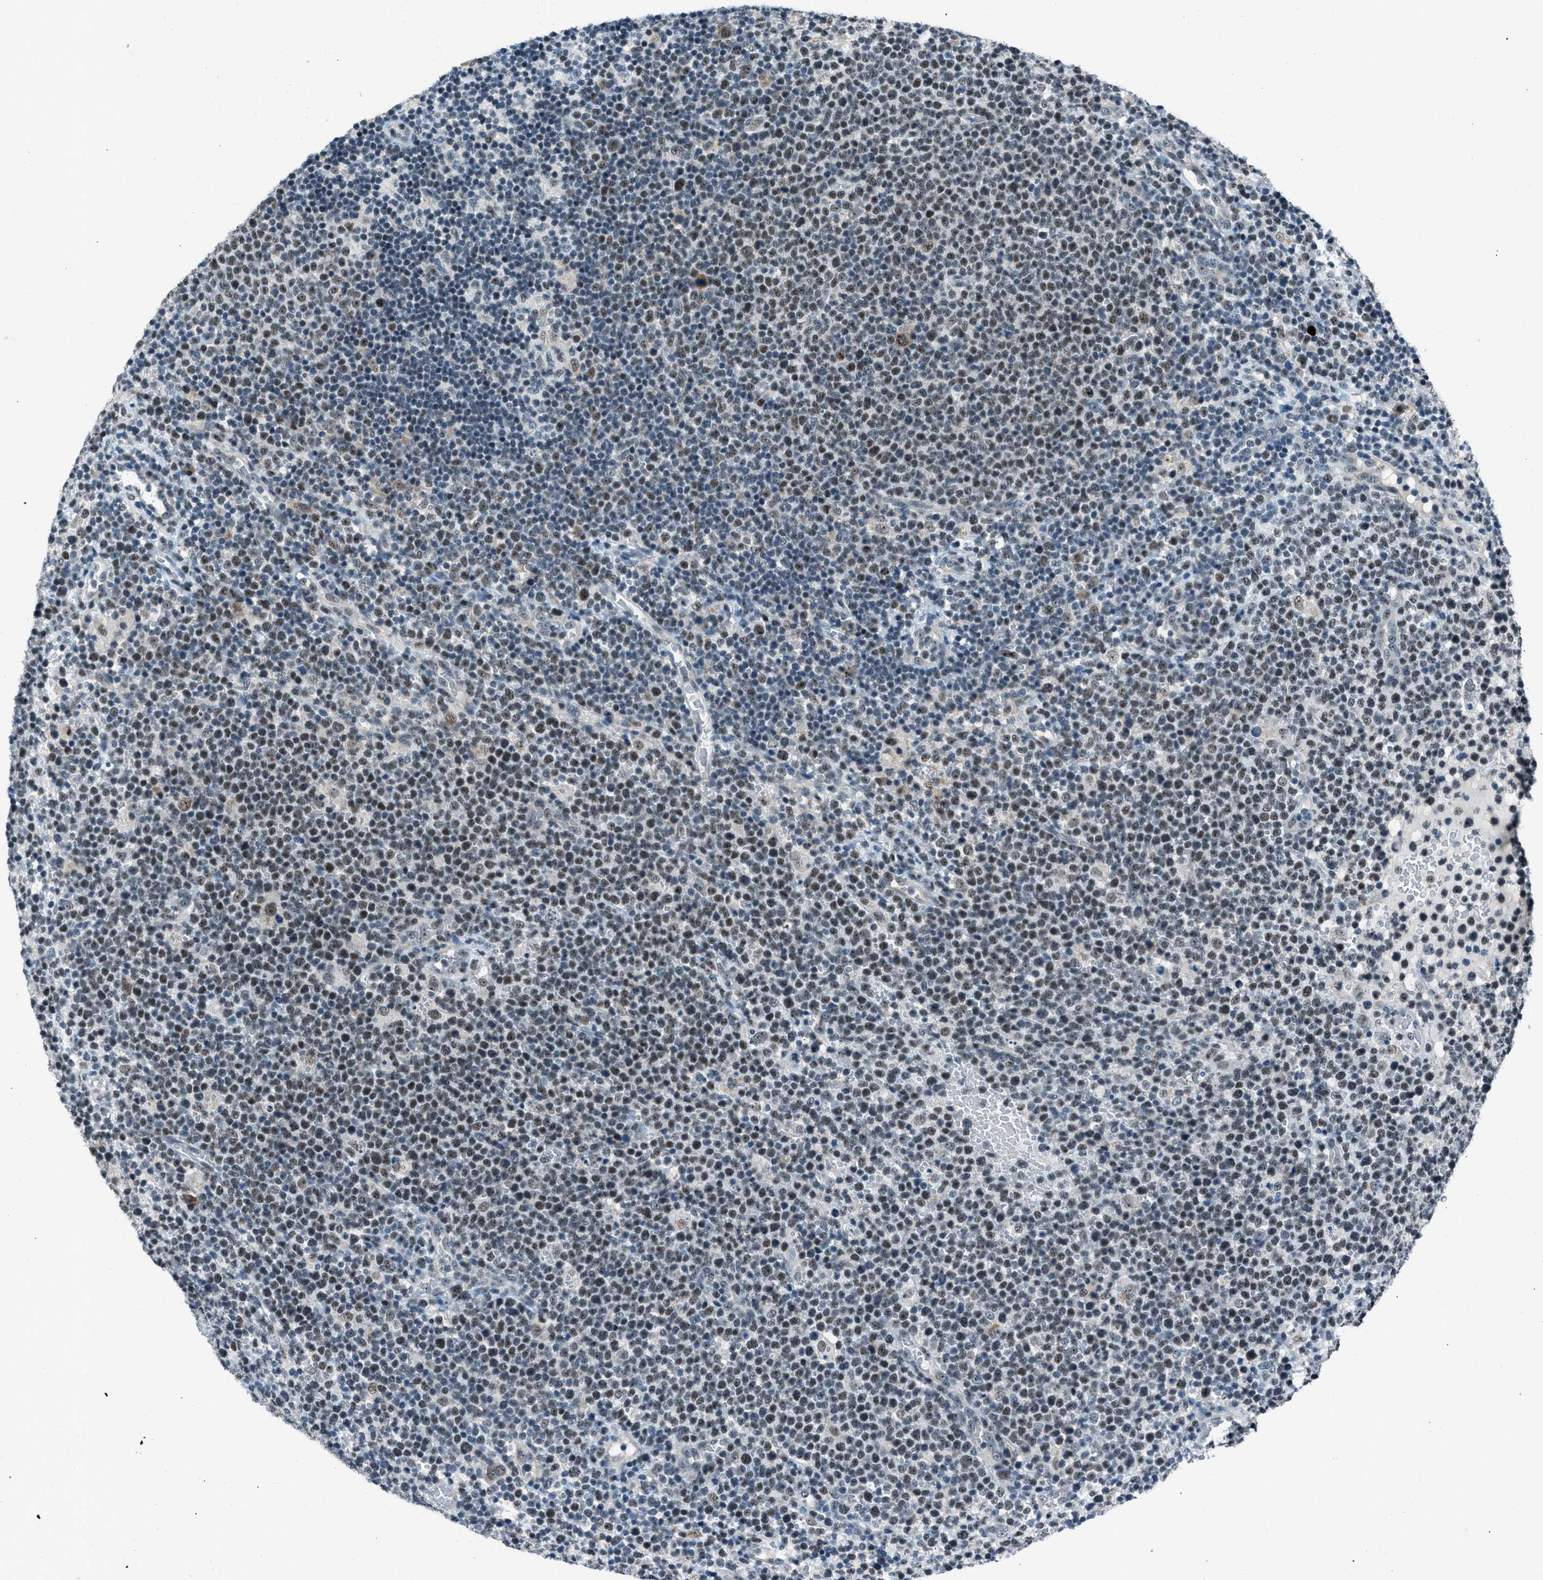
{"staining": {"intensity": "weak", "quantity": ">75%", "location": "nuclear"}, "tissue": "lymphoma", "cell_type": "Tumor cells", "image_type": "cancer", "snomed": [{"axis": "morphology", "description": "Malignant lymphoma, non-Hodgkin's type, High grade"}, {"axis": "topography", "description": "Lymph node"}], "caption": "The micrograph demonstrates immunohistochemical staining of high-grade malignant lymphoma, non-Hodgkin's type. There is weak nuclear staining is present in approximately >75% of tumor cells.", "gene": "ADCY1", "patient": {"sex": "male", "age": 61}}